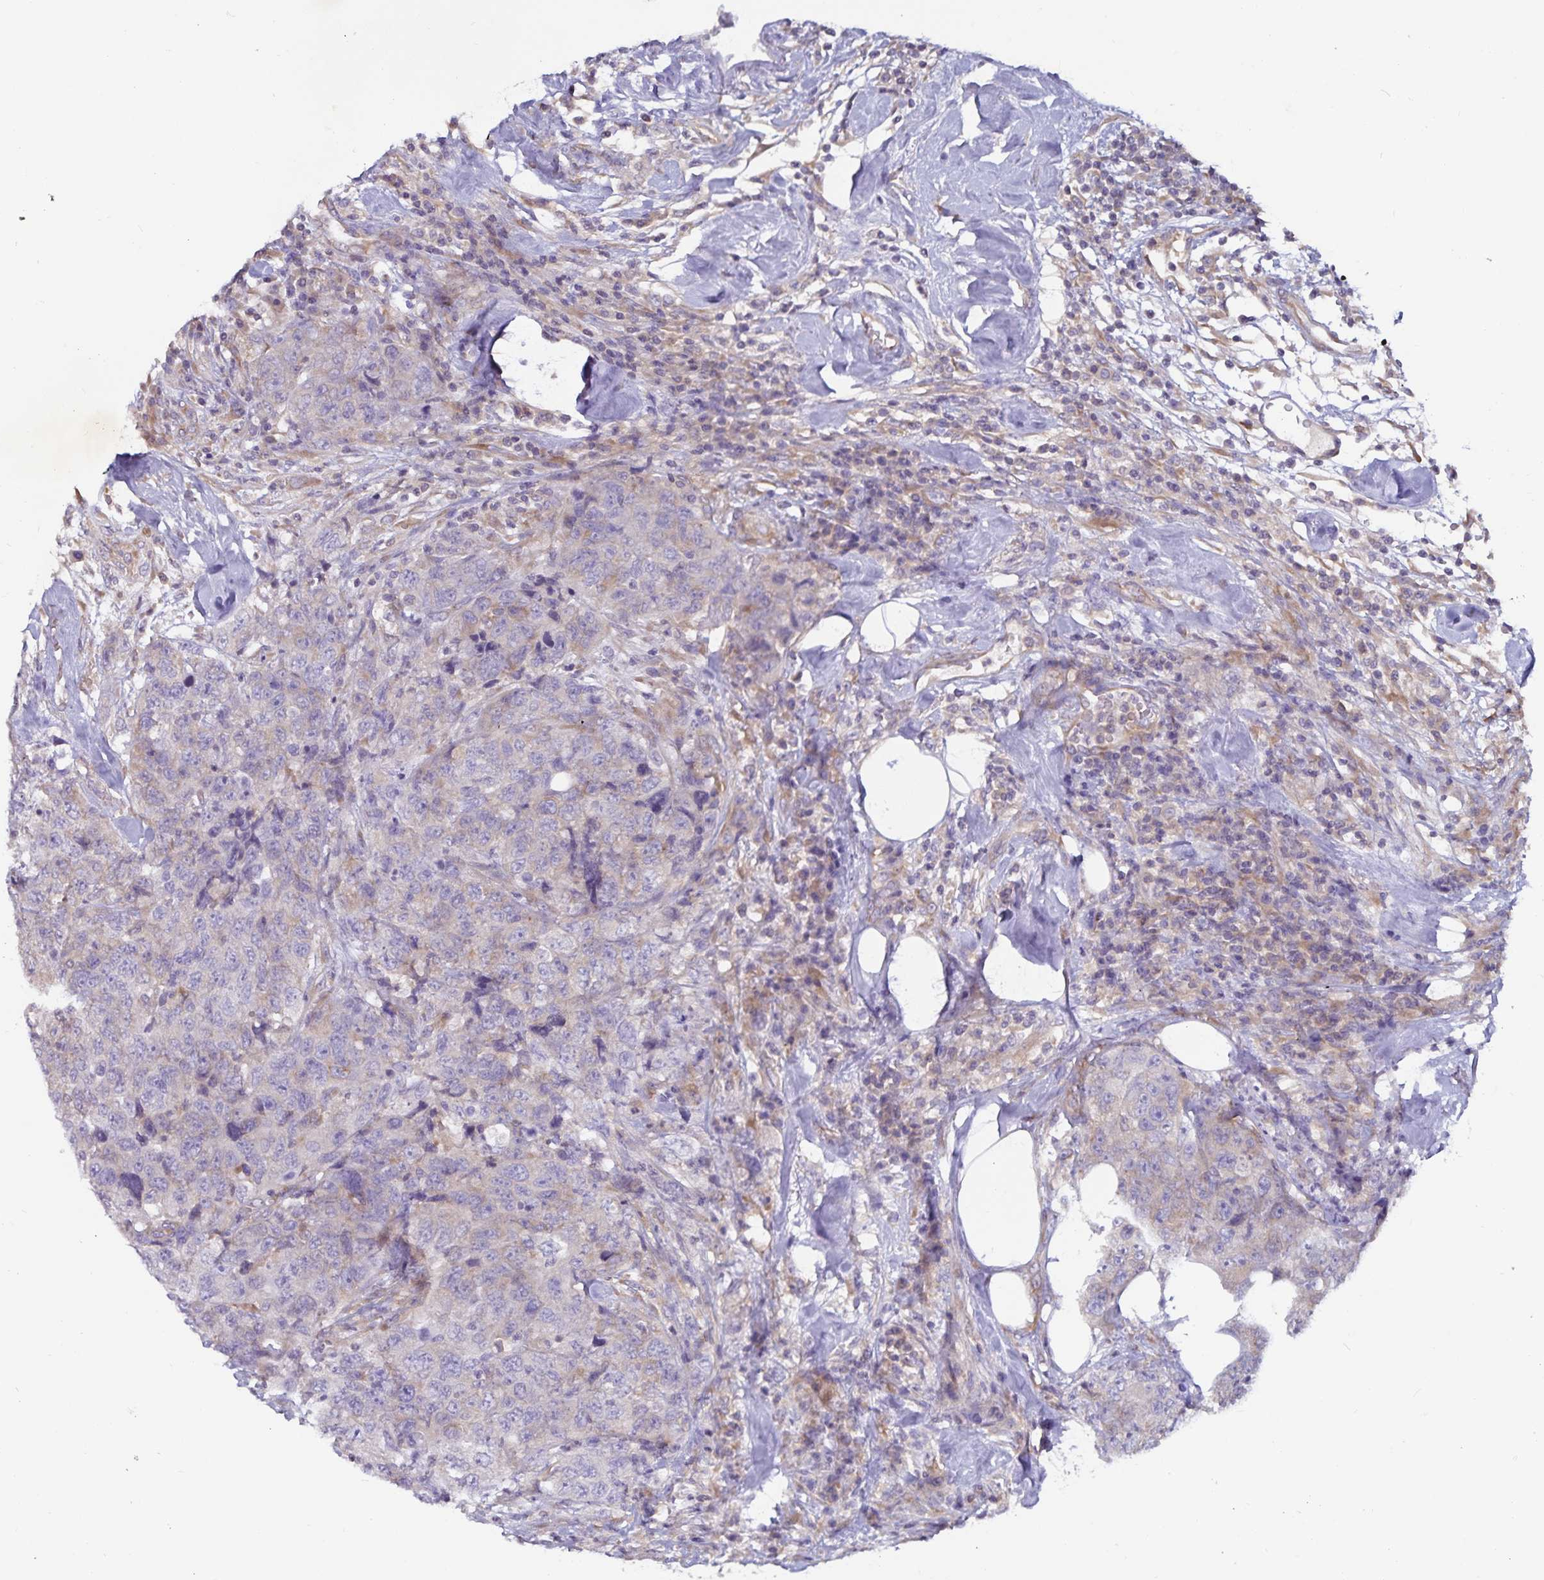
{"staining": {"intensity": "weak", "quantity": "<25%", "location": "cytoplasmic/membranous"}, "tissue": "urothelial cancer", "cell_type": "Tumor cells", "image_type": "cancer", "snomed": [{"axis": "morphology", "description": "Urothelial carcinoma, High grade"}, {"axis": "topography", "description": "Urinary bladder"}], "caption": "Immunohistochemical staining of human urothelial carcinoma (high-grade) shows no significant positivity in tumor cells.", "gene": "FAM120A", "patient": {"sex": "female", "age": 78}}